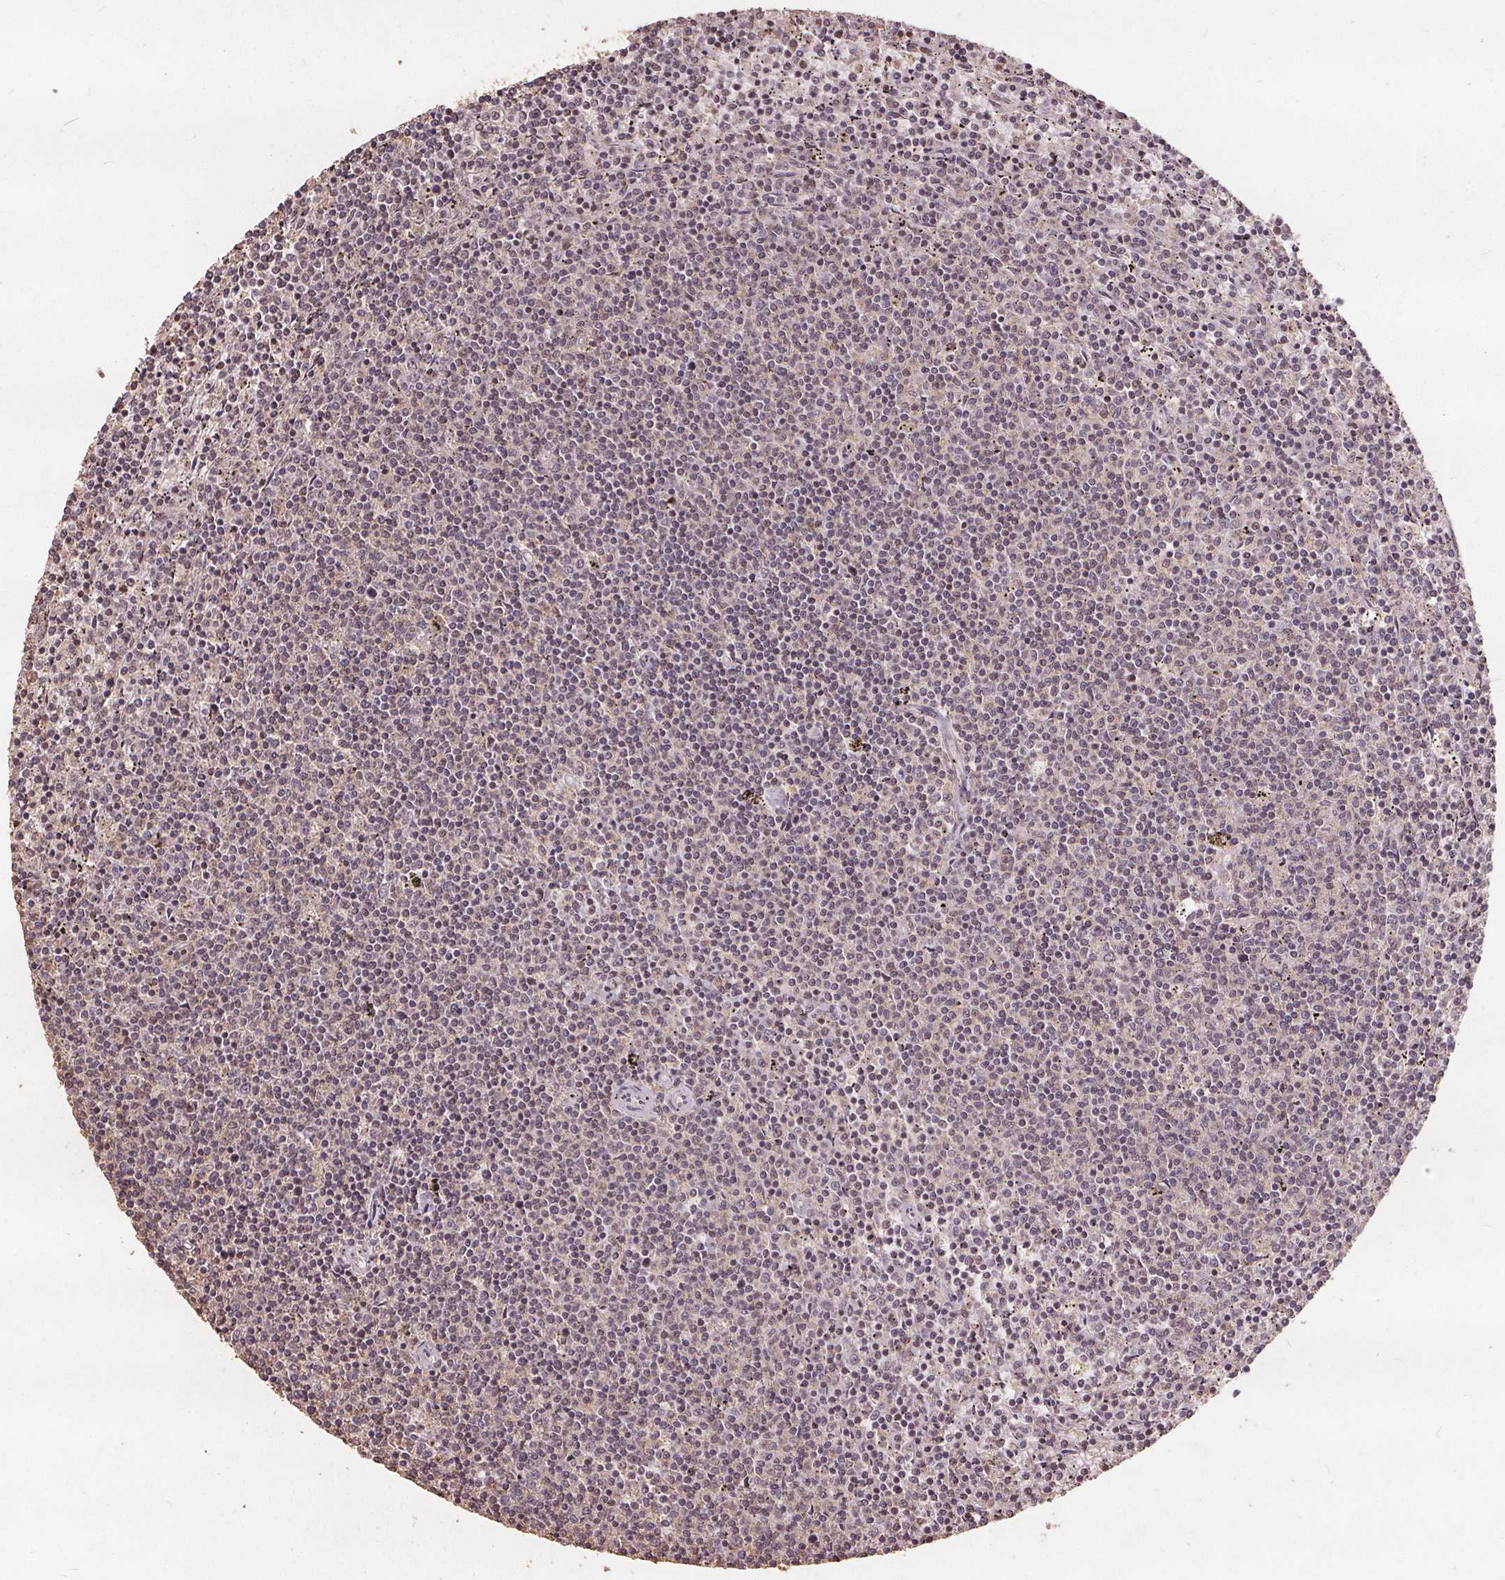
{"staining": {"intensity": "negative", "quantity": "none", "location": "none"}, "tissue": "lymphoma", "cell_type": "Tumor cells", "image_type": "cancer", "snomed": [{"axis": "morphology", "description": "Malignant lymphoma, non-Hodgkin's type, Low grade"}, {"axis": "topography", "description": "Spleen"}], "caption": "The IHC micrograph has no significant expression in tumor cells of low-grade malignant lymphoma, non-Hodgkin's type tissue.", "gene": "DSG3", "patient": {"sex": "female", "age": 50}}